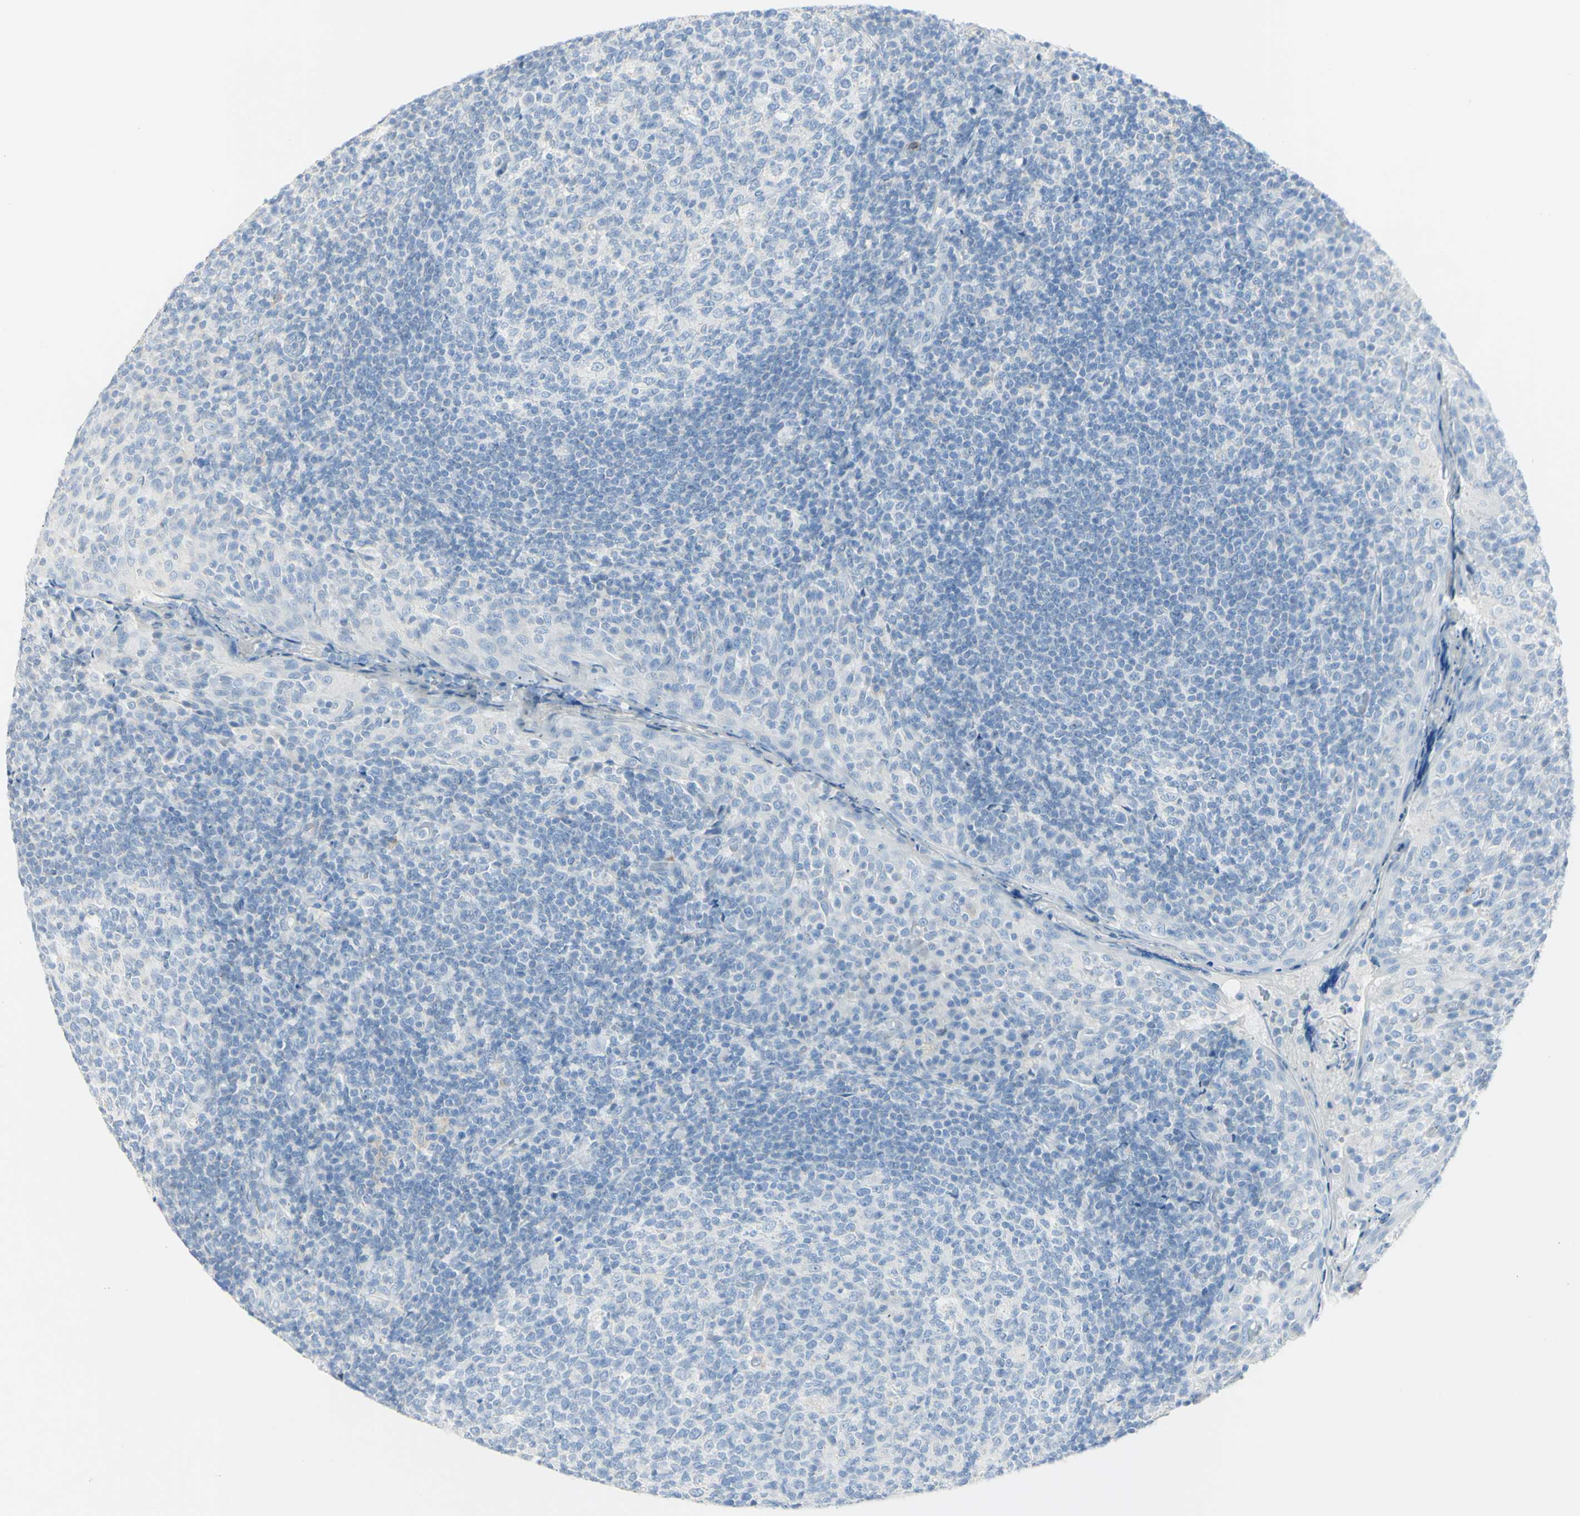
{"staining": {"intensity": "negative", "quantity": "none", "location": "none"}, "tissue": "tonsil", "cell_type": "Germinal center cells", "image_type": "normal", "snomed": [{"axis": "morphology", "description": "Normal tissue, NOS"}, {"axis": "topography", "description": "Tonsil"}], "caption": "This is an immunohistochemistry (IHC) micrograph of unremarkable human tonsil. There is no positivity in germinal center cells.", "gene": "LETM1", "patient": {"sex": "female", "age": 19}}